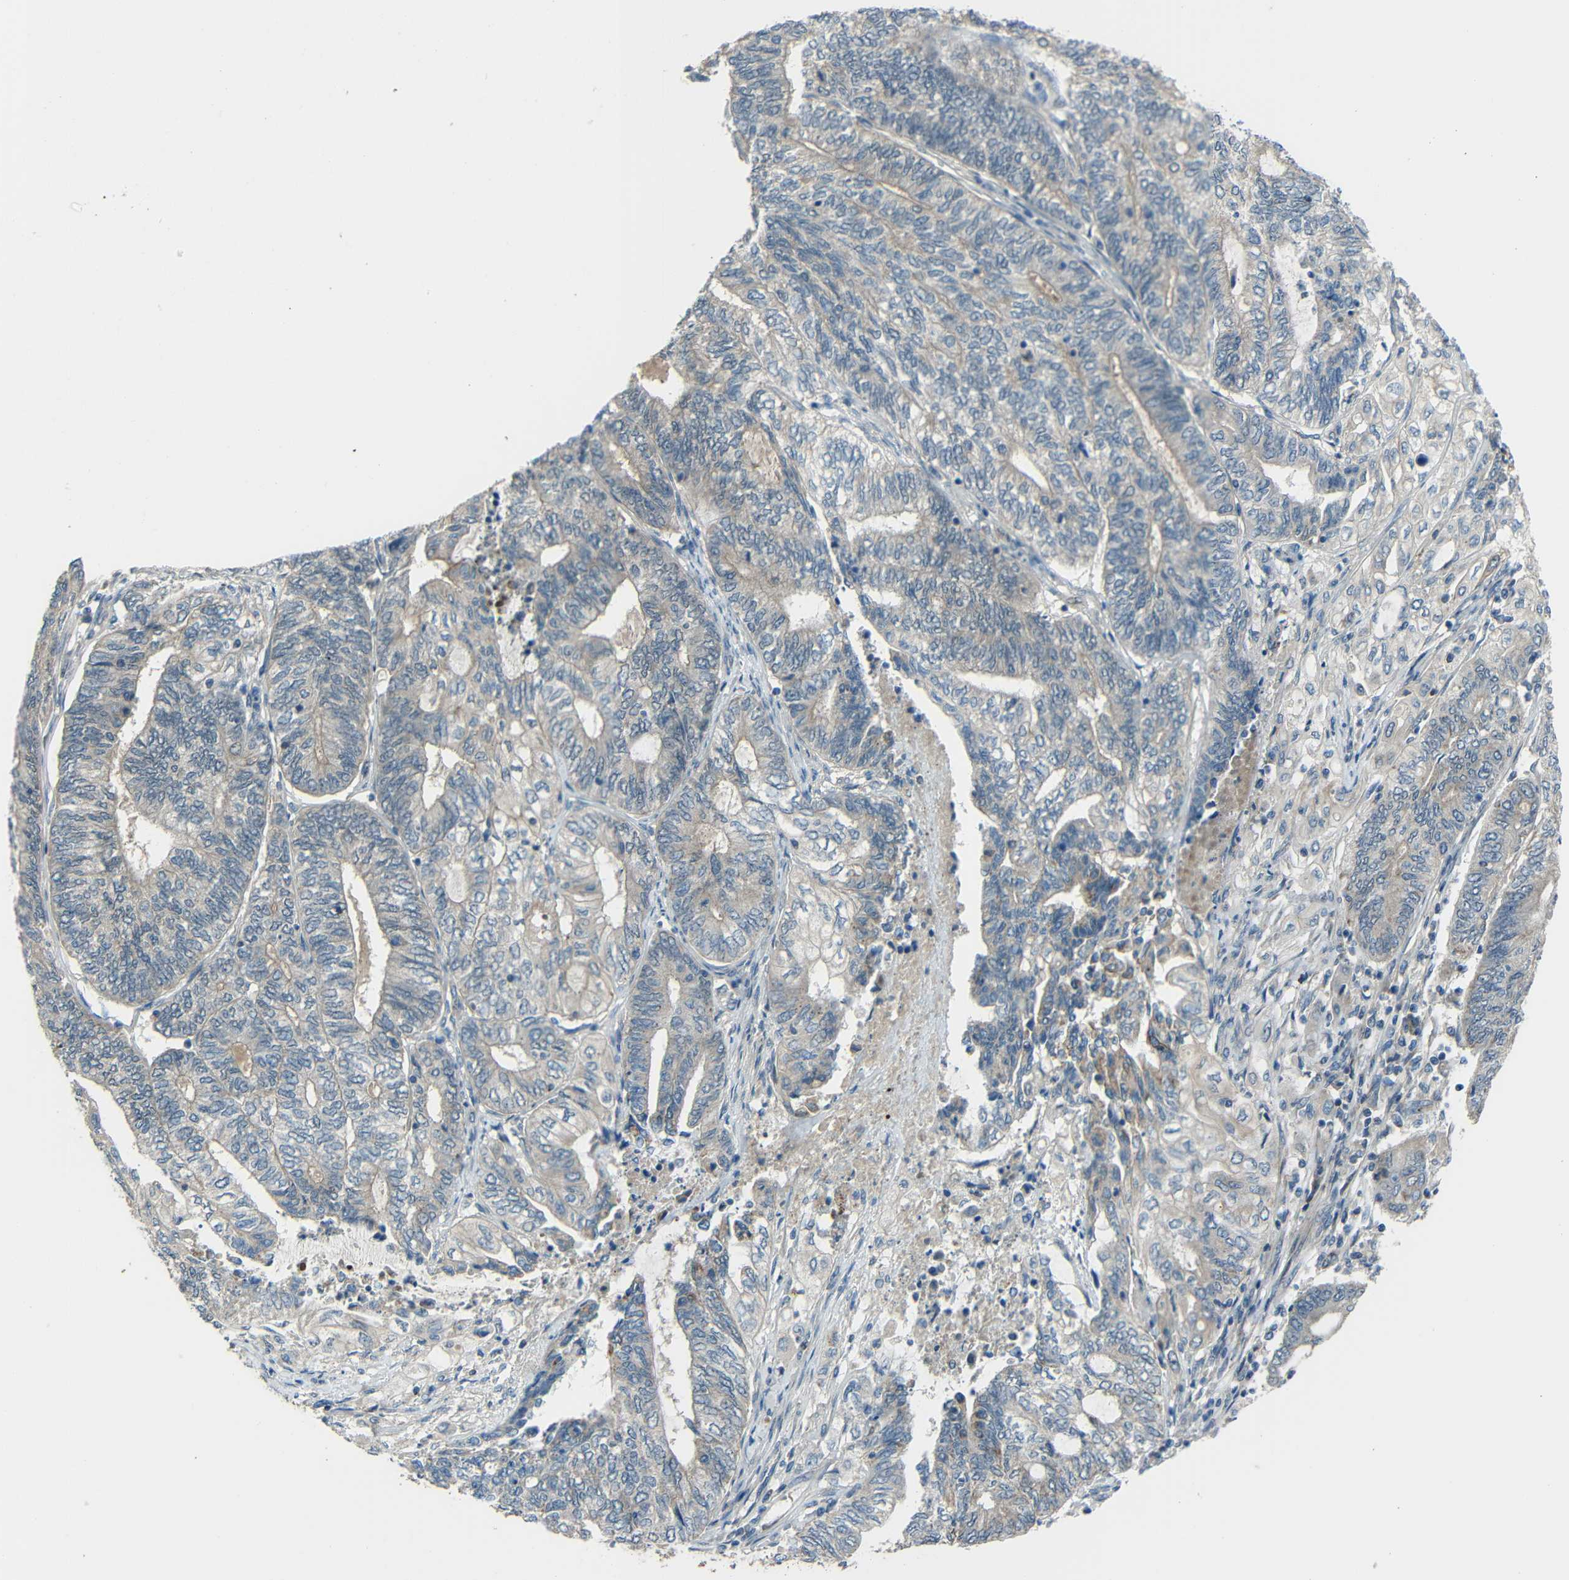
{"staining": {"intensity": "weak", "quantity": ">75%", "location": "cytoplasmic/membranous"}, "tissue": "endometrial cancer", "cell_type": "Tumor cells", "image_type": "cancer", "snomed": [{"axis": "morphology", "description": "Adenocarcinoma, NOS"}, {"axis": "topography", "description": "Uterus"}, {"axis": "topography", "description": "Endometrium"}], "caption": "About >75% of tumor cells in adenocarcinoma (endometrial) show weak cytoplasmic/membranous protein staining as visualized by brown immunohistochemical staining.", "gene": "DCLK1", "patient": {"sex": "female", "age": 70}}